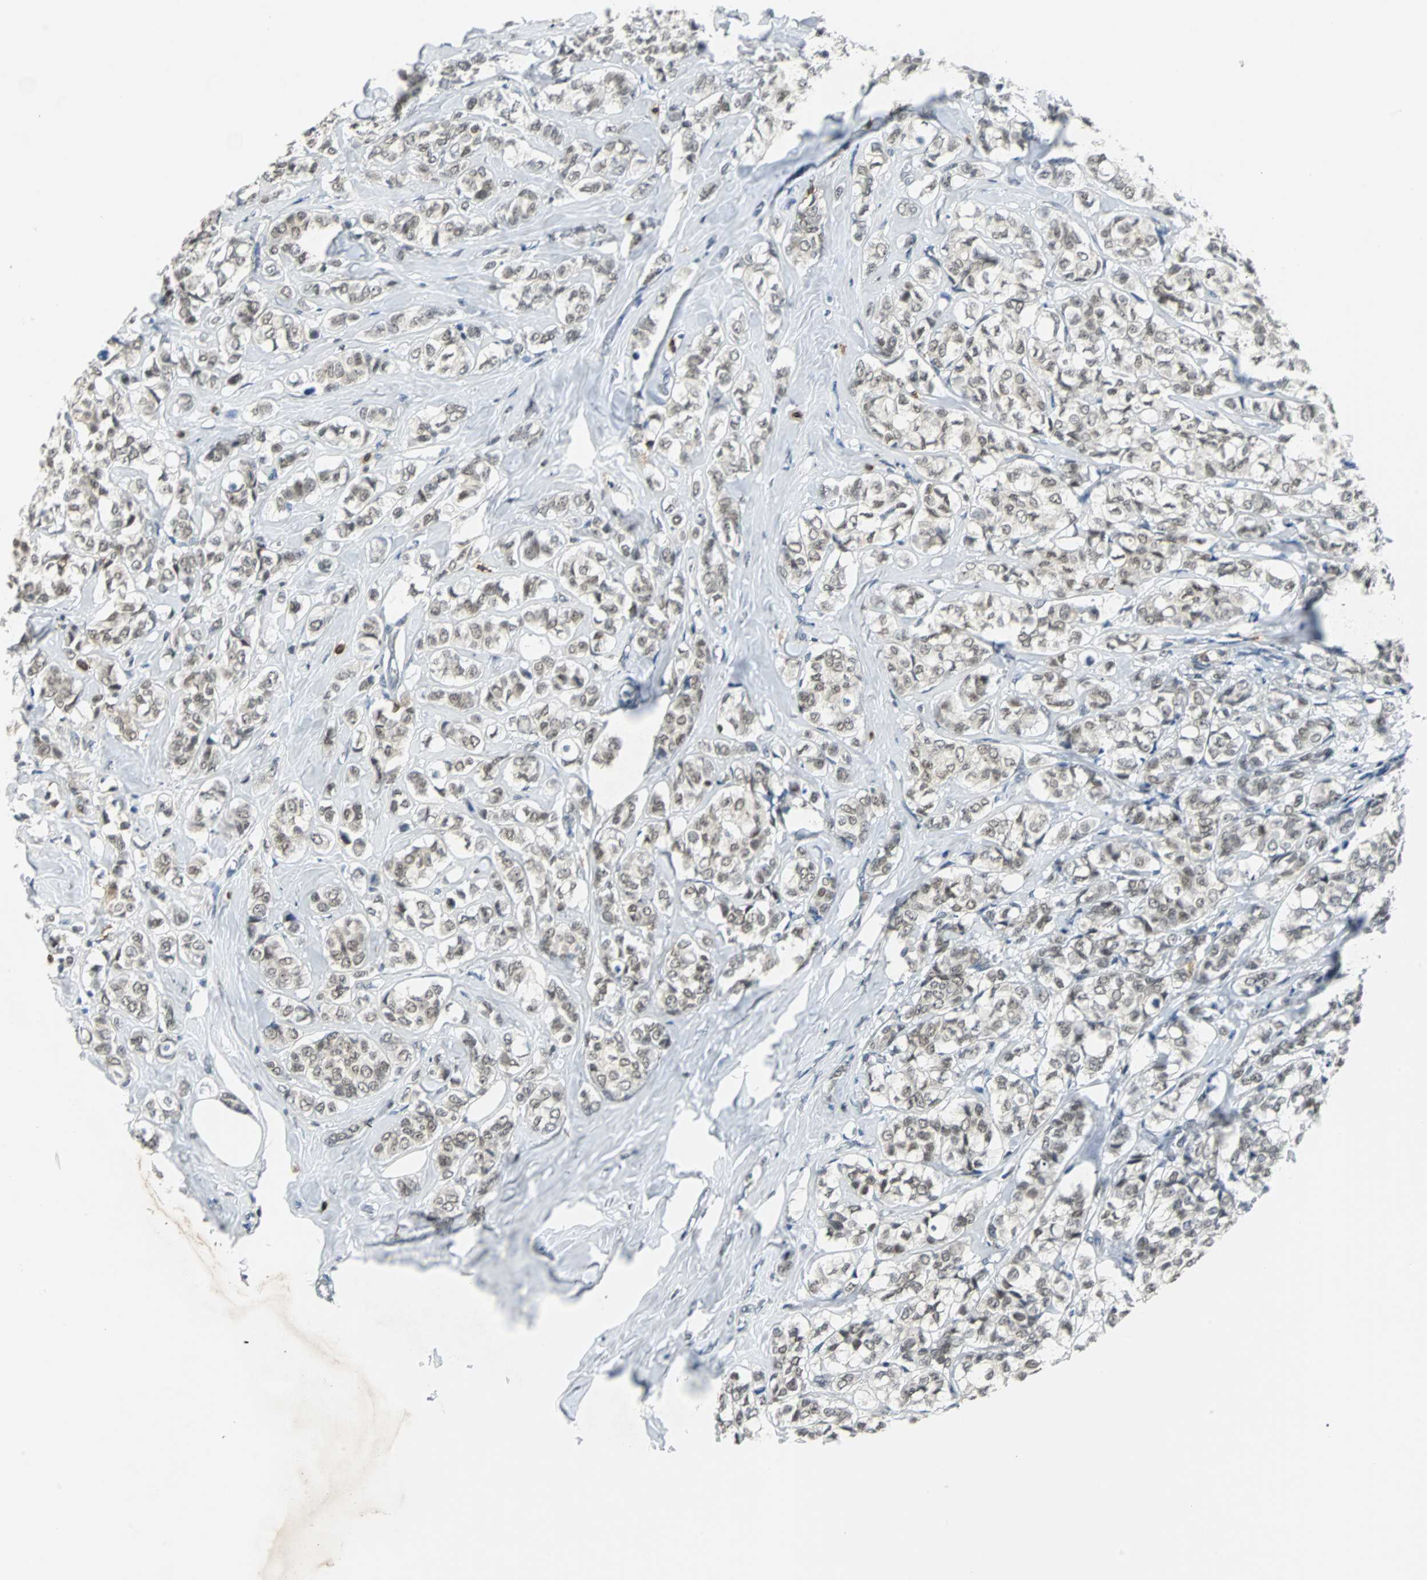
{"staining": {"intensity": "weak", "quantity": ">75%", "location": "nuclear"}, "tissue": "breast cancer", "cell_type": "Tumor cells", "image_type": "cancer", "snomed": [{"axis": "morphology", "description": "Lobular carcinoma"}, {"axis": "topography", "description": "Breast"}], "caption": "Approximately >75% of tumor cells in human lobular carcinoma (breast) reveal weak nuclear protein expression as visualized by brown immunohistochemical staining.", "gene": "SIRT1", "patient": {"sex": "female", "age": 60}}